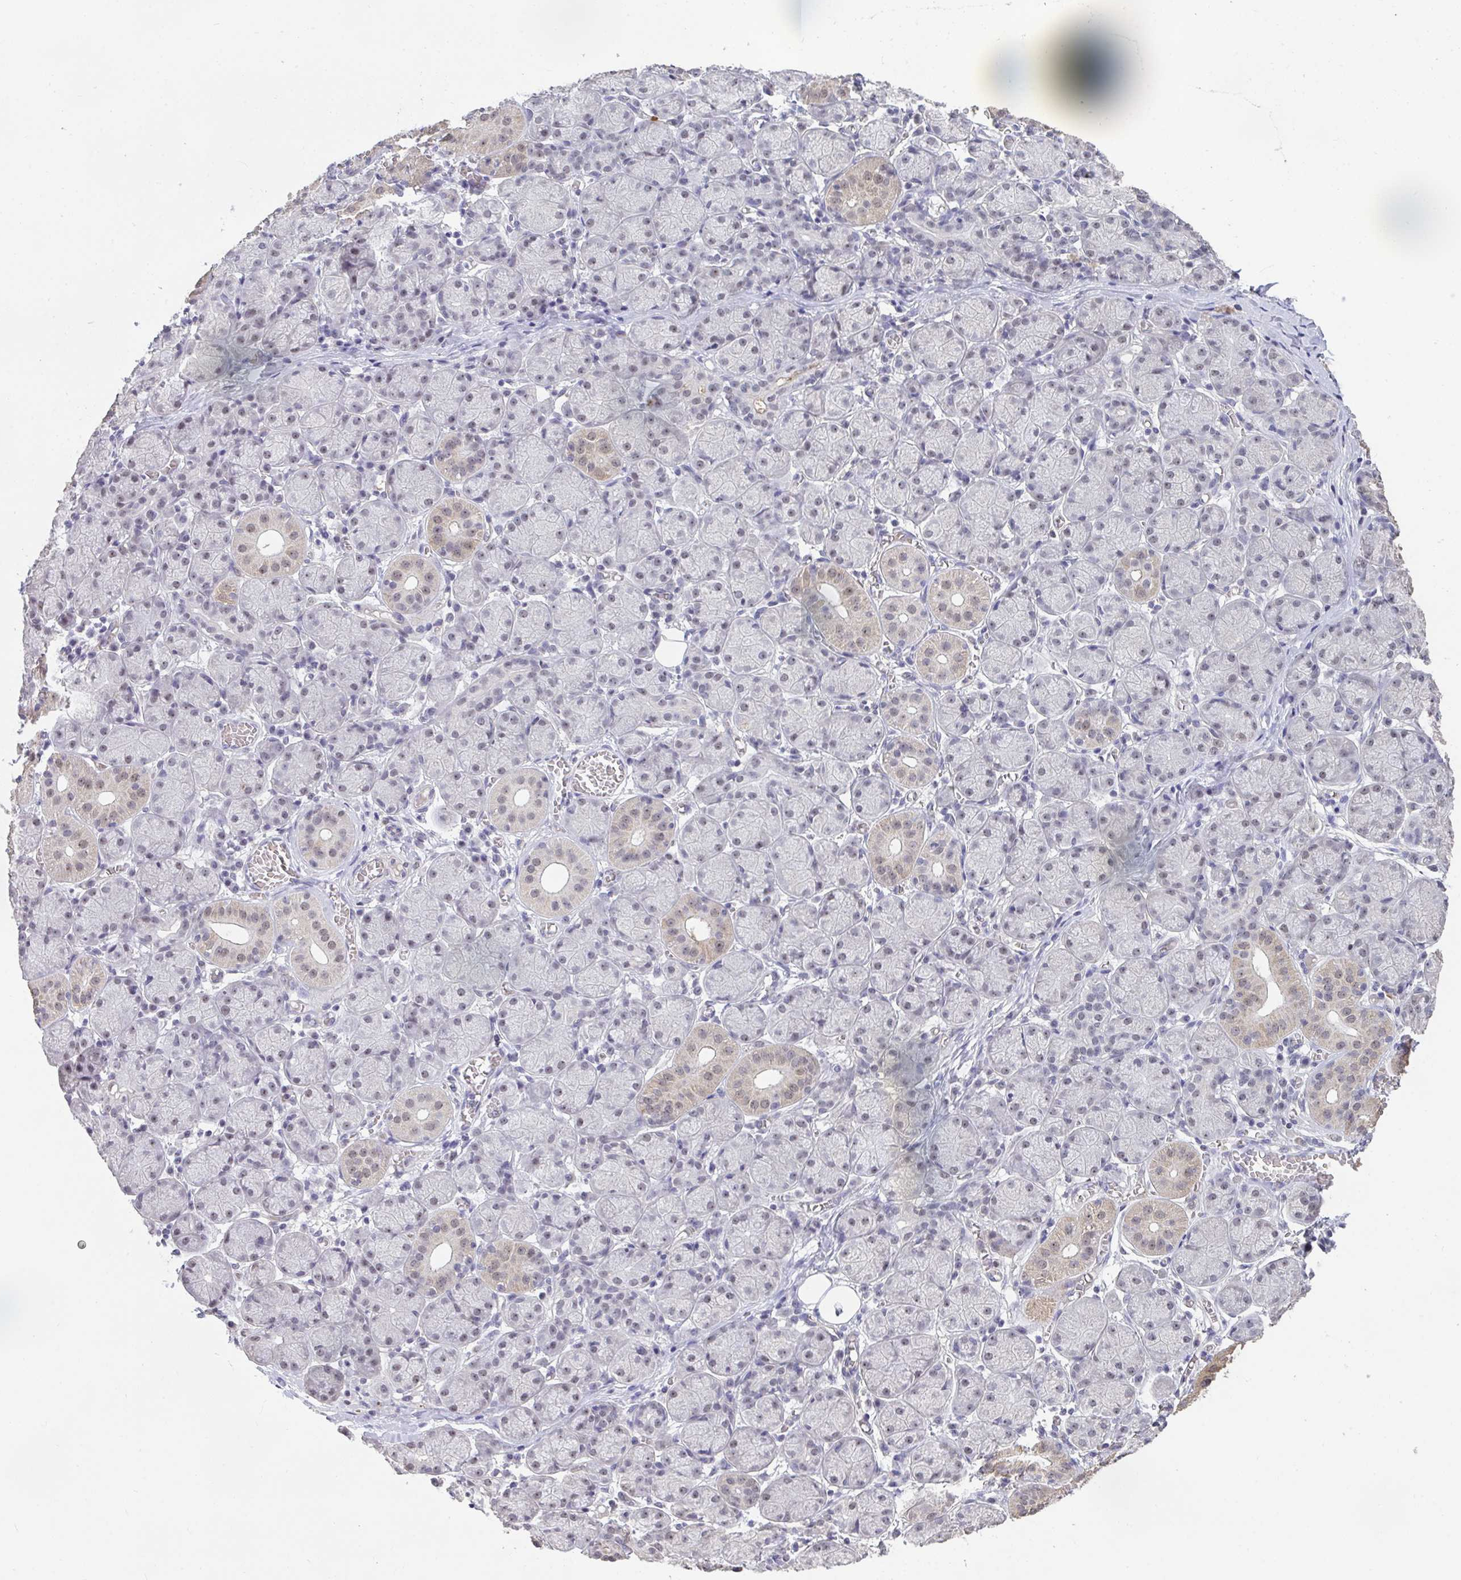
{"staining": {"intensity": "moderate", "quantity": "<25%", "location": "cytoplasmic/membranous,nuclear"}, "tissue": "salivary gland", "cell_type": "Glandular cells", "image_type": "normal", "snomed": [{"axis": "morphology", "description": "Normal tissue, NOS"}, {"axis": "topography", "description": "Salivary gland"}], "caption": "Moderate cytoplasmic/membranous,nuclear protein expression is seen in approximately <25% of glandular cells in salivary gland. (Brightfield microscopy of DAB IHC at high magnification).", "gene": "SENP3", "patient": {"sex": "female", "age": 24}}